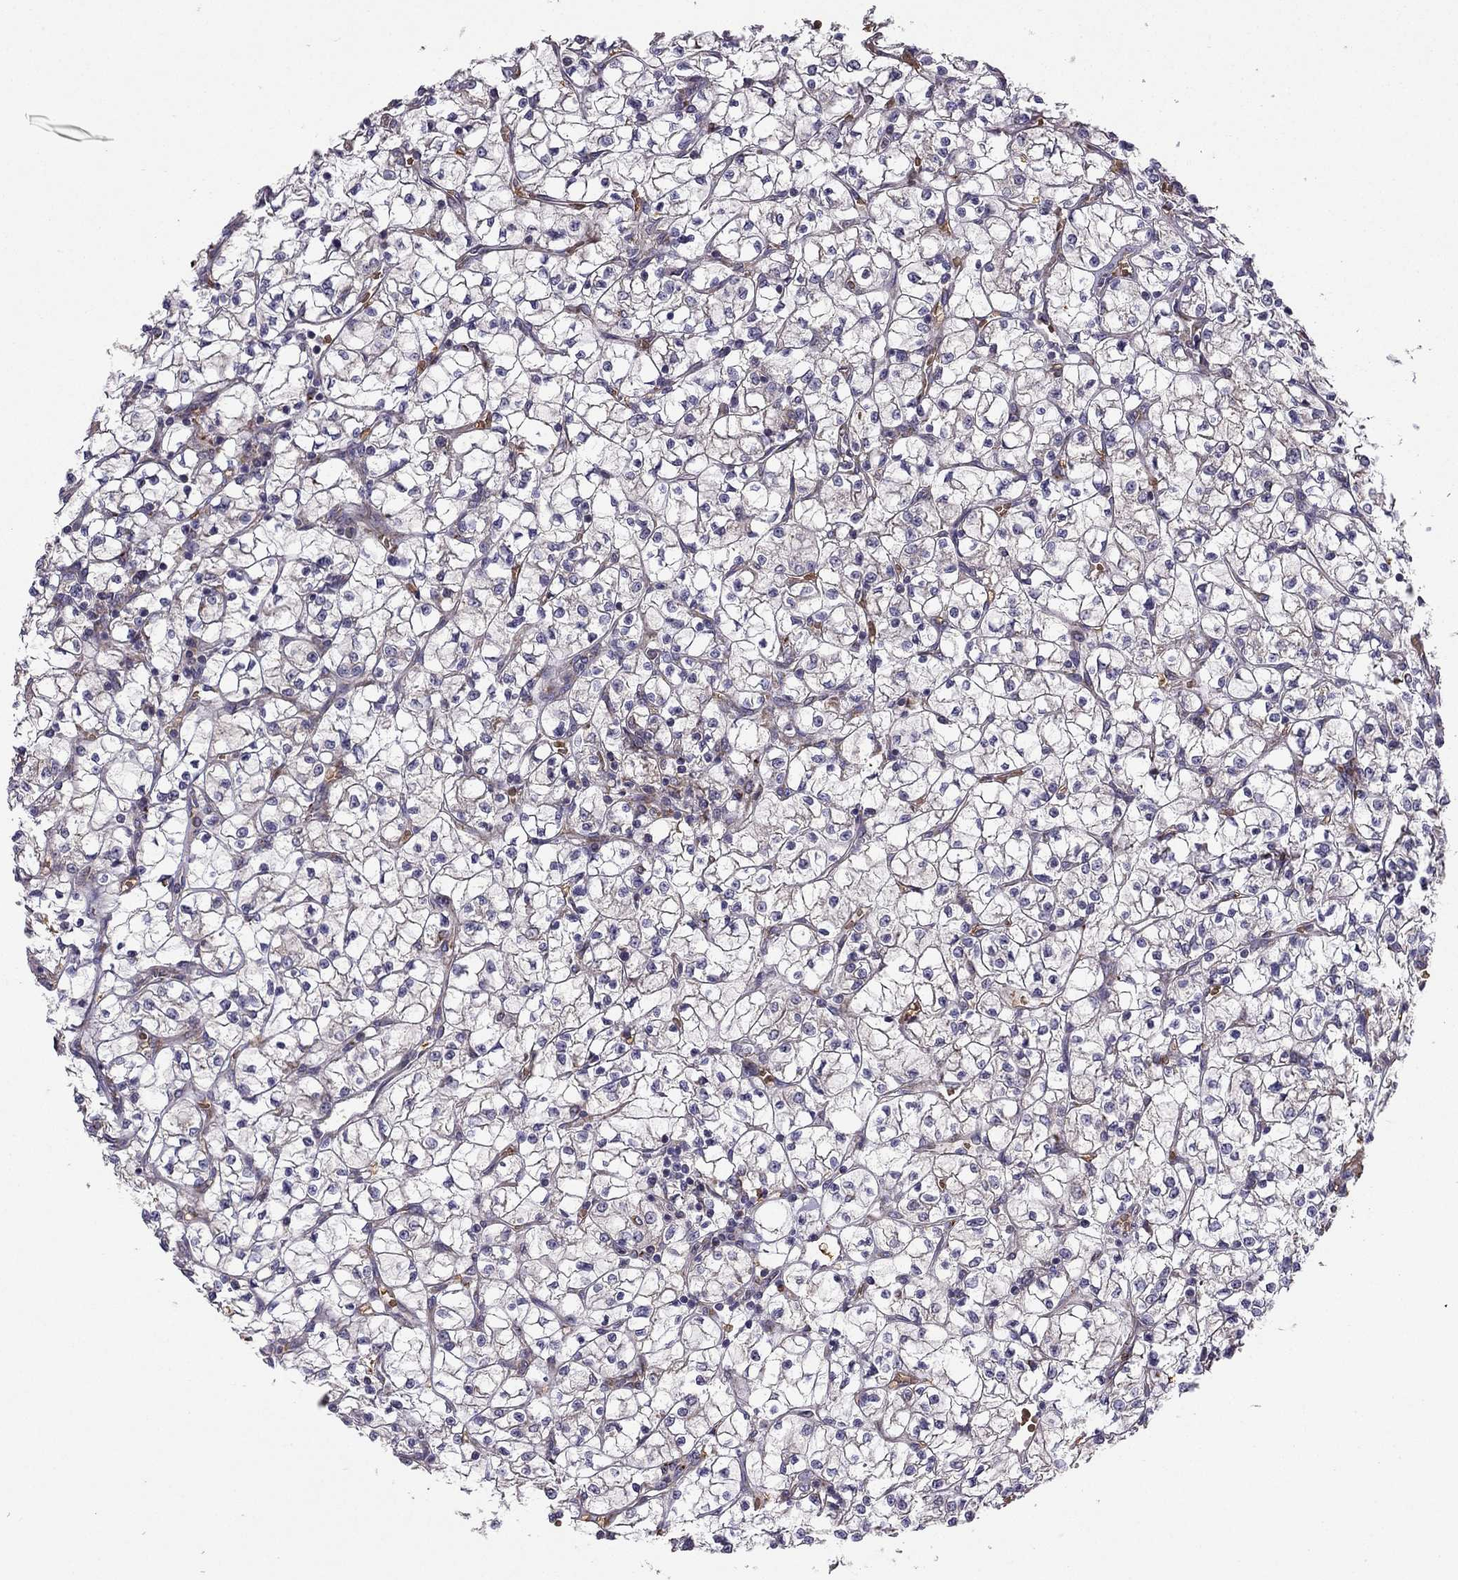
{"staining": {"intensity": "negative", "quantity": "none", "location": "none"}, "tissue": "renal cancer", "cell_type": "Tumor cells", "image_type": "cancer", "snomed": [{"axis": "morphology", "description": "Adenocarcinoma, NOS"}, {"axis": "topography", "description": "Kidney"}], "caption": "IHC of human renal adenocarcinoma displays no expression in tumor cells.", "gene": "B4GALT7", "patient": {"sex": "female", "age": 64}}